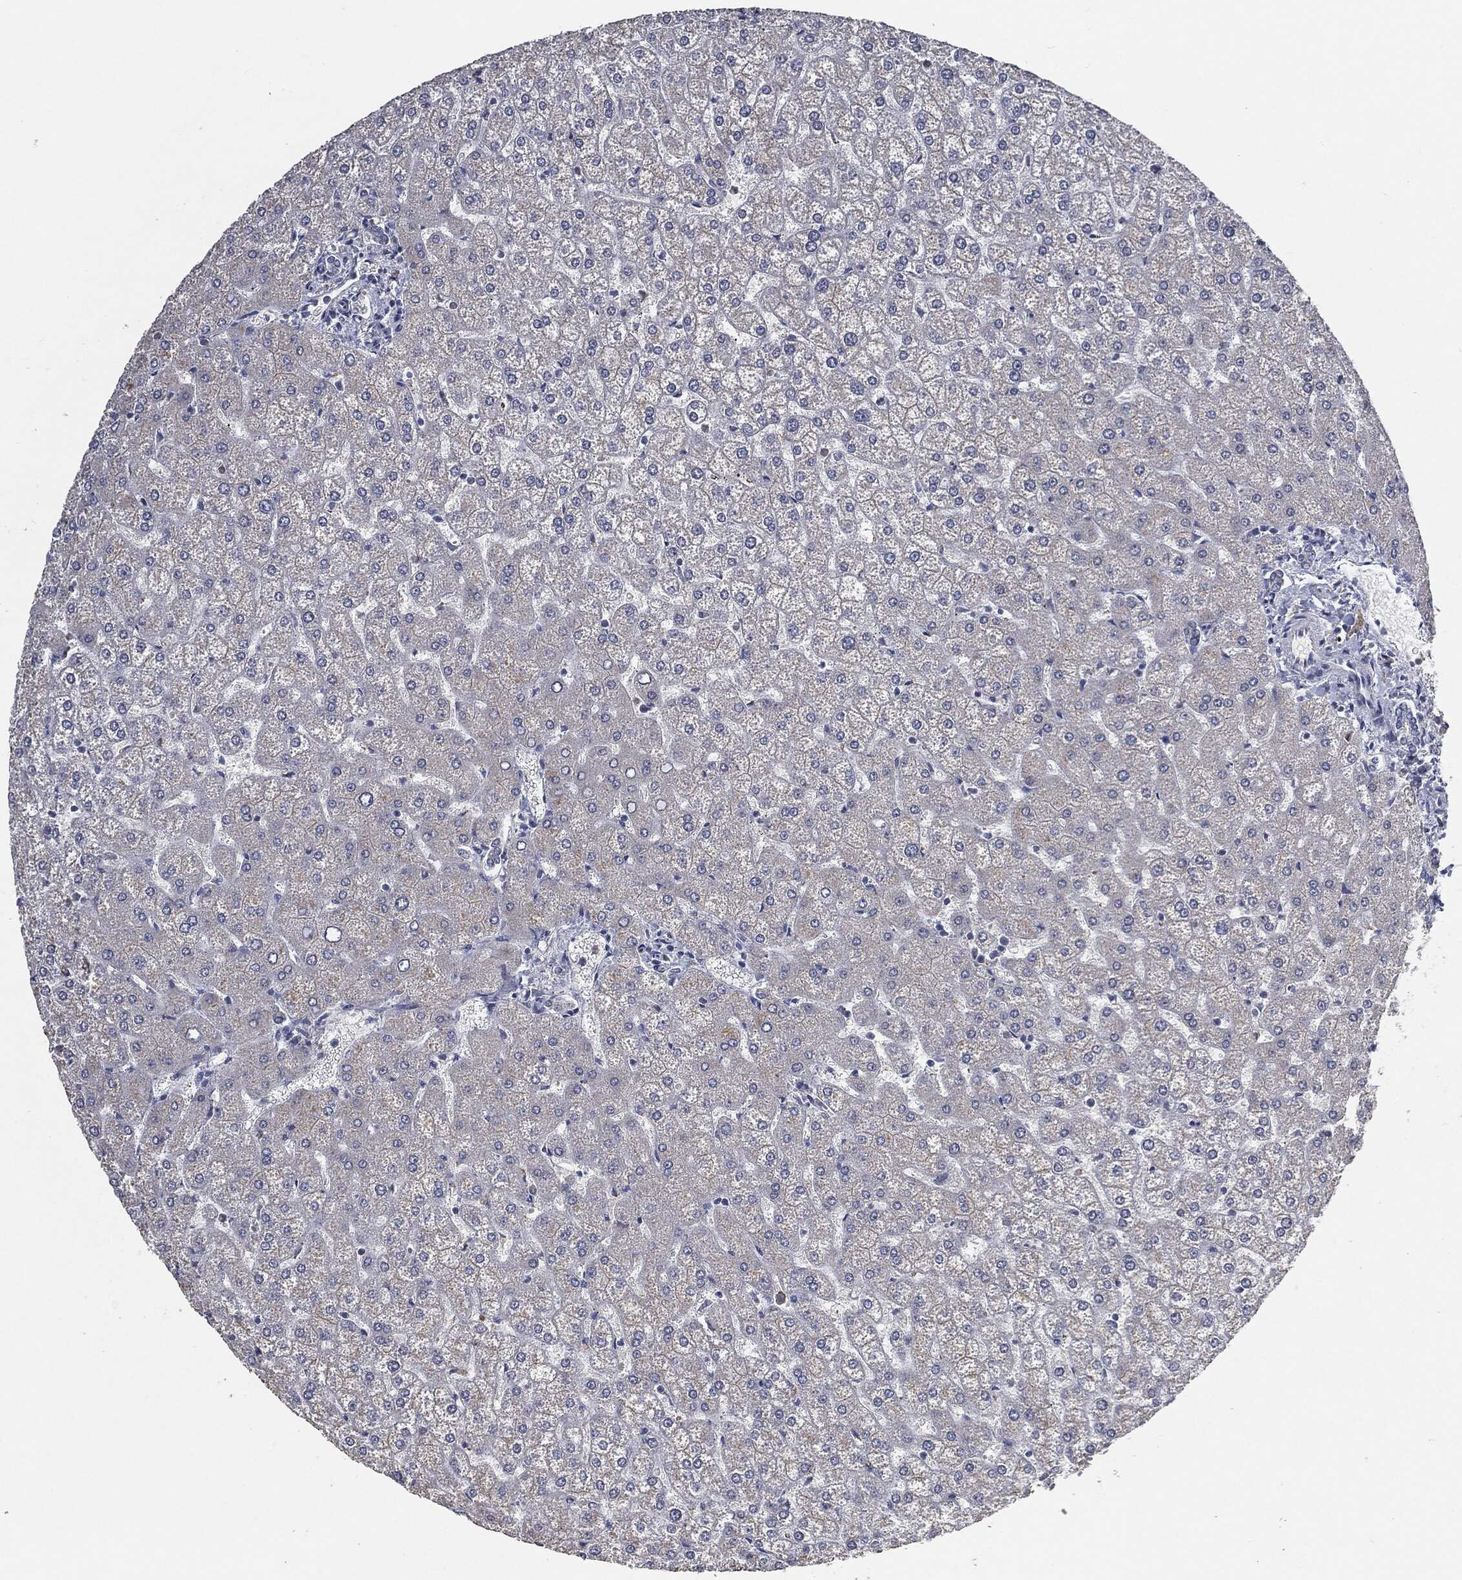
{"staining": {"intensity": "negative", "quantity": "none", "location": "none"}, "tissue": "liver", "cell_type": "Cholangiocytes", "image_type": "normal", "snomed": [{"axis": "morphology", "description": "Normal tissue, NOS"}, {"axis": "topography", "description": "Liver"}], "caption": "High magnification brightfield microscopy of benign liver stained with DAB (3,3'-diaminobenzidine) (brown) and counterstained with hematoxylin (blue): cholangiocytes show no significant expression.", "gene": "SVIL", "patient": {"sex": "female", "age": 32}}